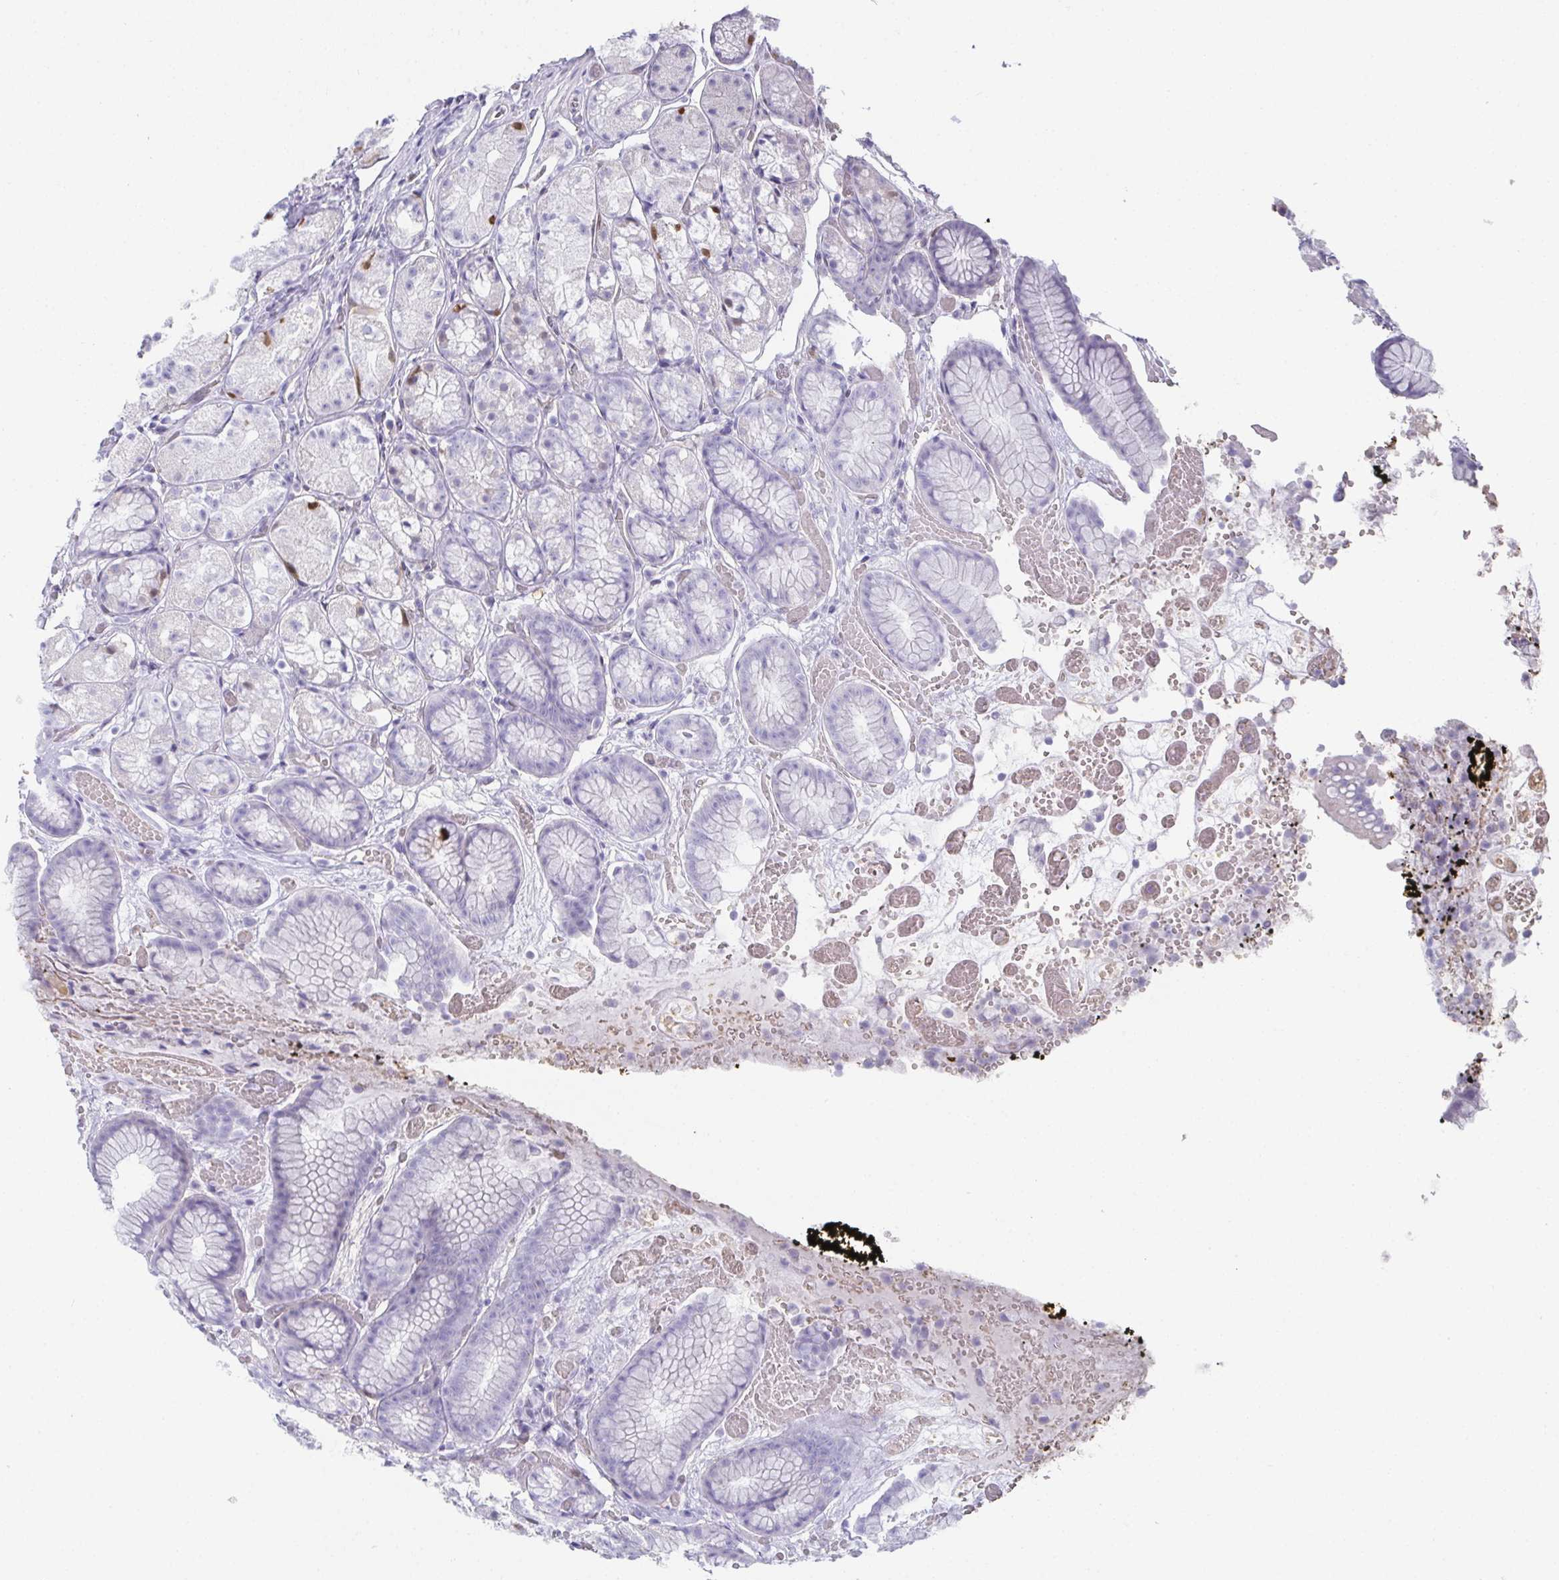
{"staining": {"intensity": "negative", "quantity": "none", "location": "none"}, "tissue": "stomach", "cell_type": "Glandular cells", "image_type": "normal", "snomed": [{"axis": "morphology", "description": "Normal tissue, NOS"}, {"axis": "topography", "description": "Smooth muscle"}, {"axis": "topography", "description": "Stomach"}], "caption": "IHC image of unremarkable stomach: stomach stained with DAB (3,3'-diaminobenzidine) exhibits no significant protein positivity in glandular cells.", "gene": "RBP1", "patient": {"sex": "male", "age": 70}}